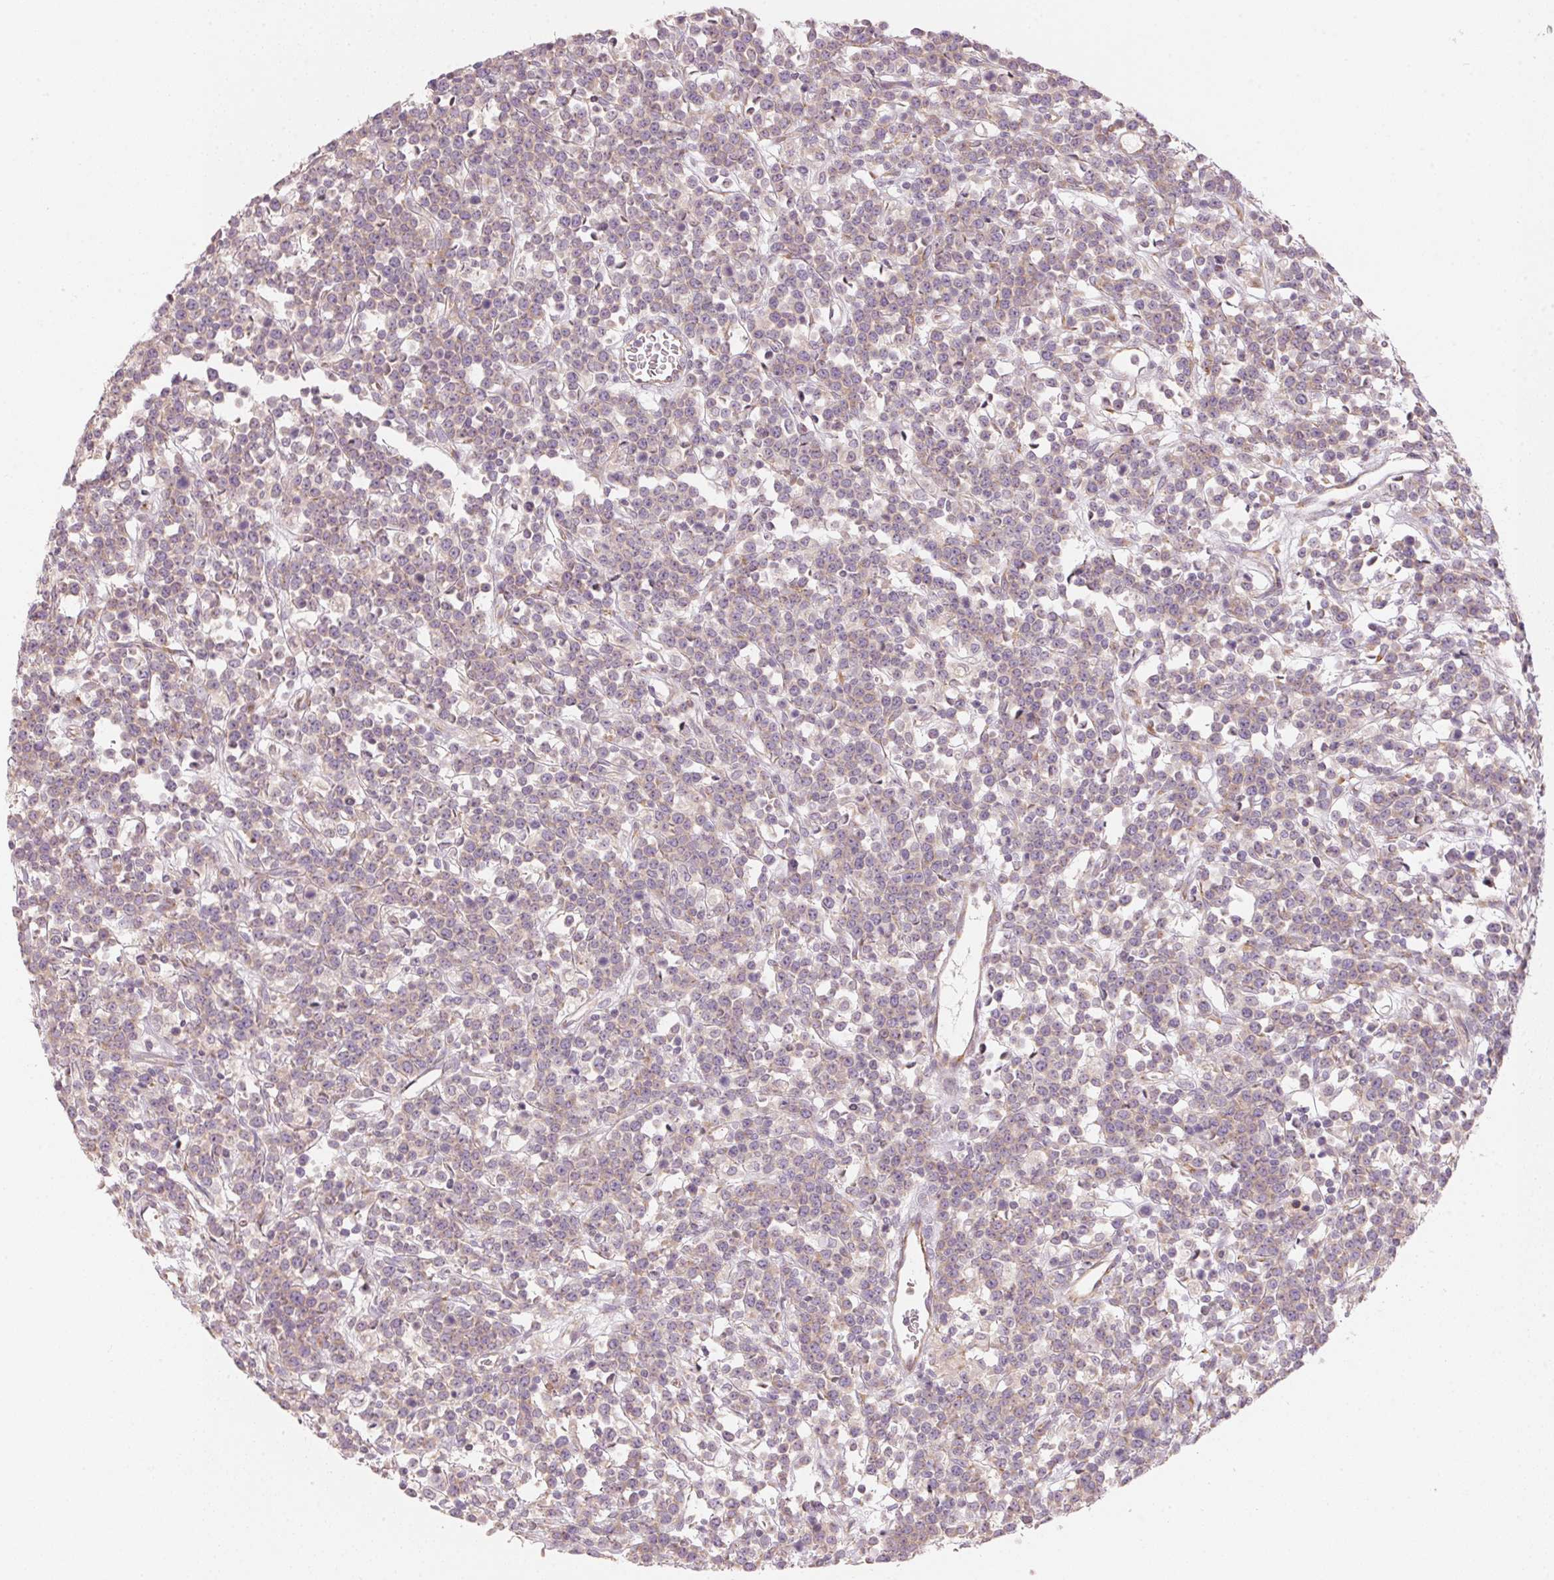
{"staining": {"intensity": "negative", "quantity": "none", "location": "none"}, "tissue": "lymphoma", "cell_type": "Tumor cells", "image_type": "cancer", "snomed": [{"axis": "morphology", "description": "Malignant lymphoma, non-Hodgkin's type, High grade"}, {"axis": "topography", "description": "Ovary"}], "caption": "Immunohistochemical staining of human lymphoma exhibits no significant expression in tumor cells. The staining is performed using DAB (3,3'-diaminobenzidine) brown chromogen with nuclei counter-stained in using hematoxylin.", "gene": "BLOC1S2", "patient": {"sex": "female", "age": 56}}